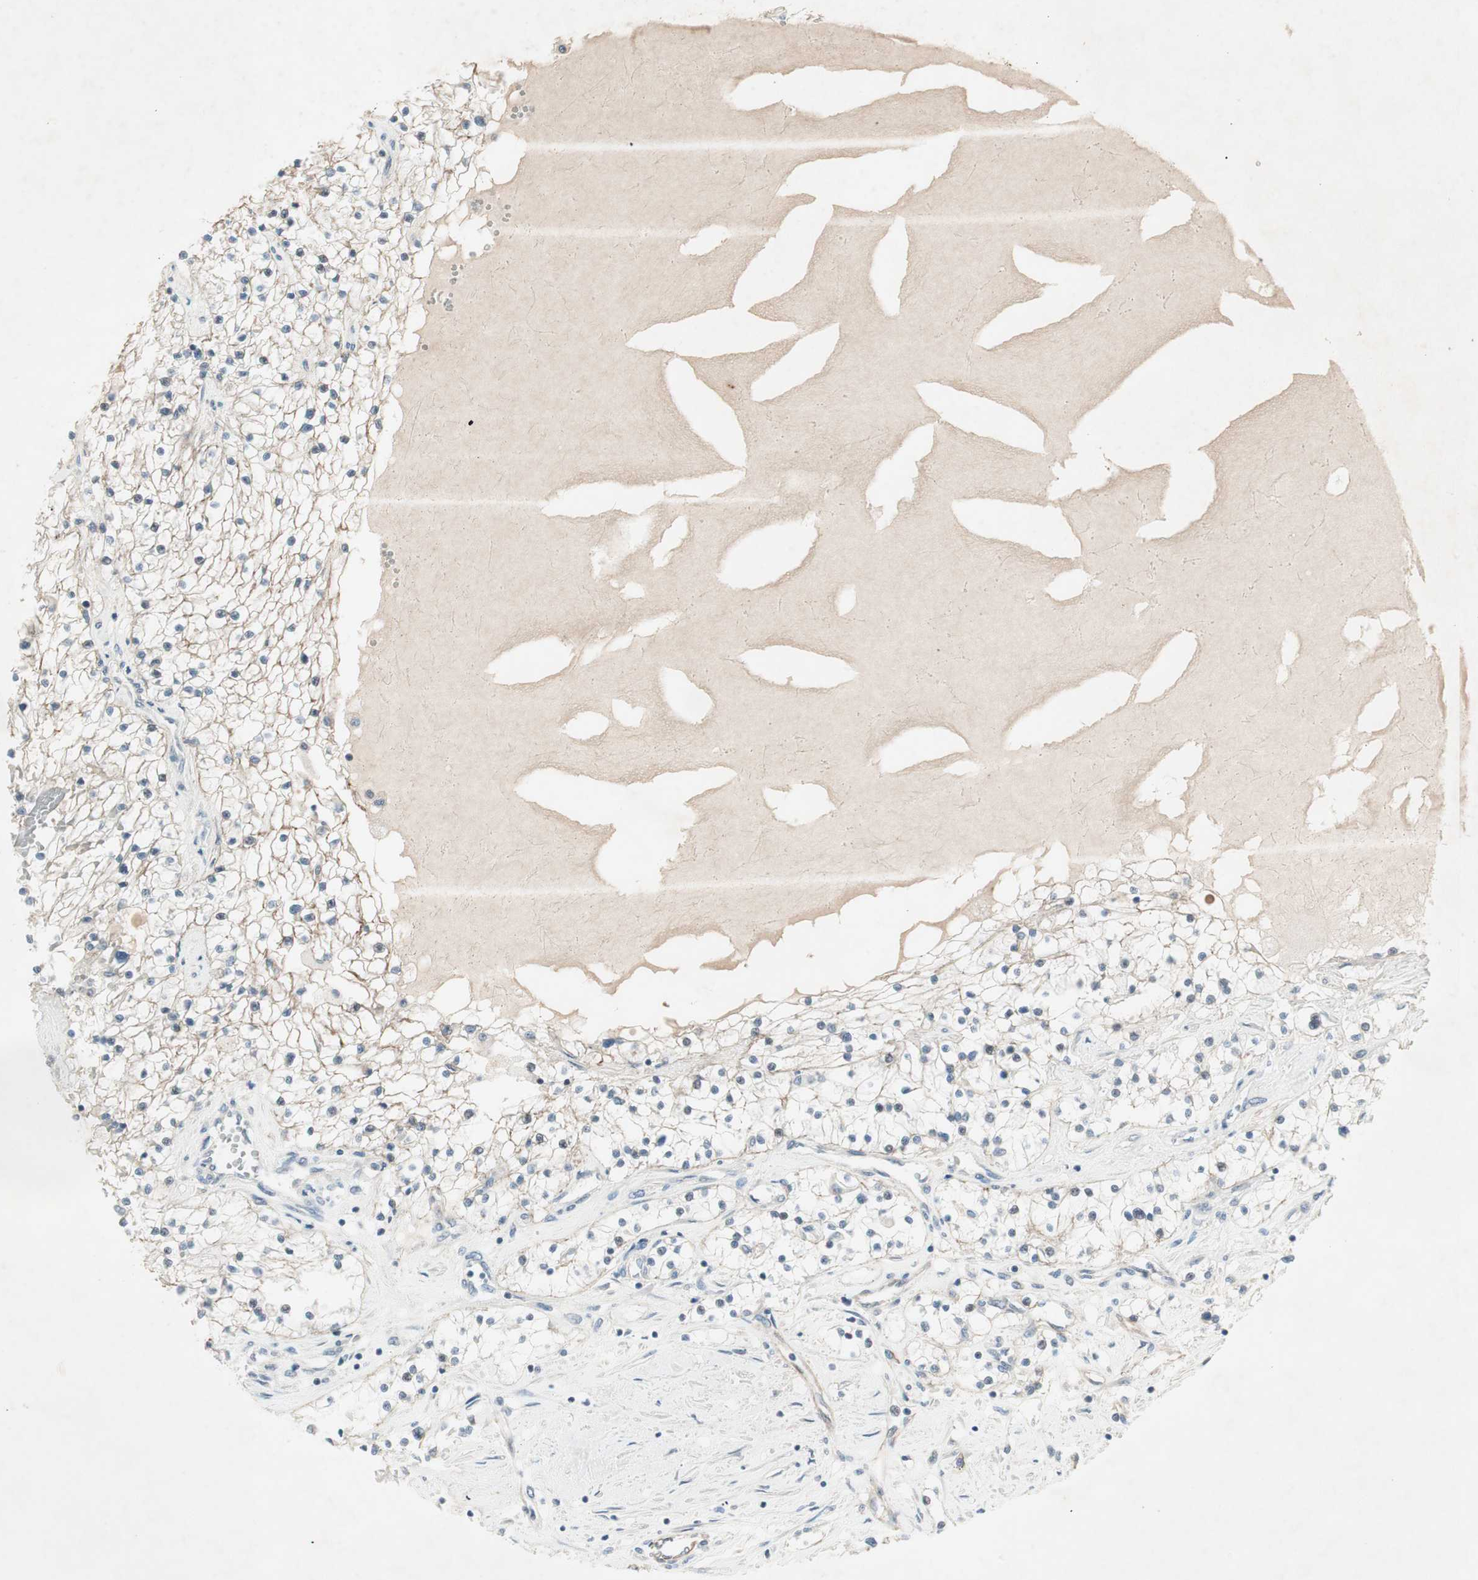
{"staining": {"intensity": "weak", "quantity": "25%-75%", "location": "cytoplasmic/membranous"}, "tissue": "renal cancer", "cell_type": "Tumor cells", "image_type": "cancer", "snomed": [{"axis": "morphology", "description": "Adenocarcinoma, NOS"}, {"axis": "topography", "description": "Kidney"}], "caption": "The micrograph demonstrates immunohistochemical staining of adenocarcinoma (renal). There is weak cytoplasmic/membranous staining is appreciated in approximately 25%-75% of tumor cells.", "gene": "ITGB4", "patient": {"sex": "male", "age": 68}}